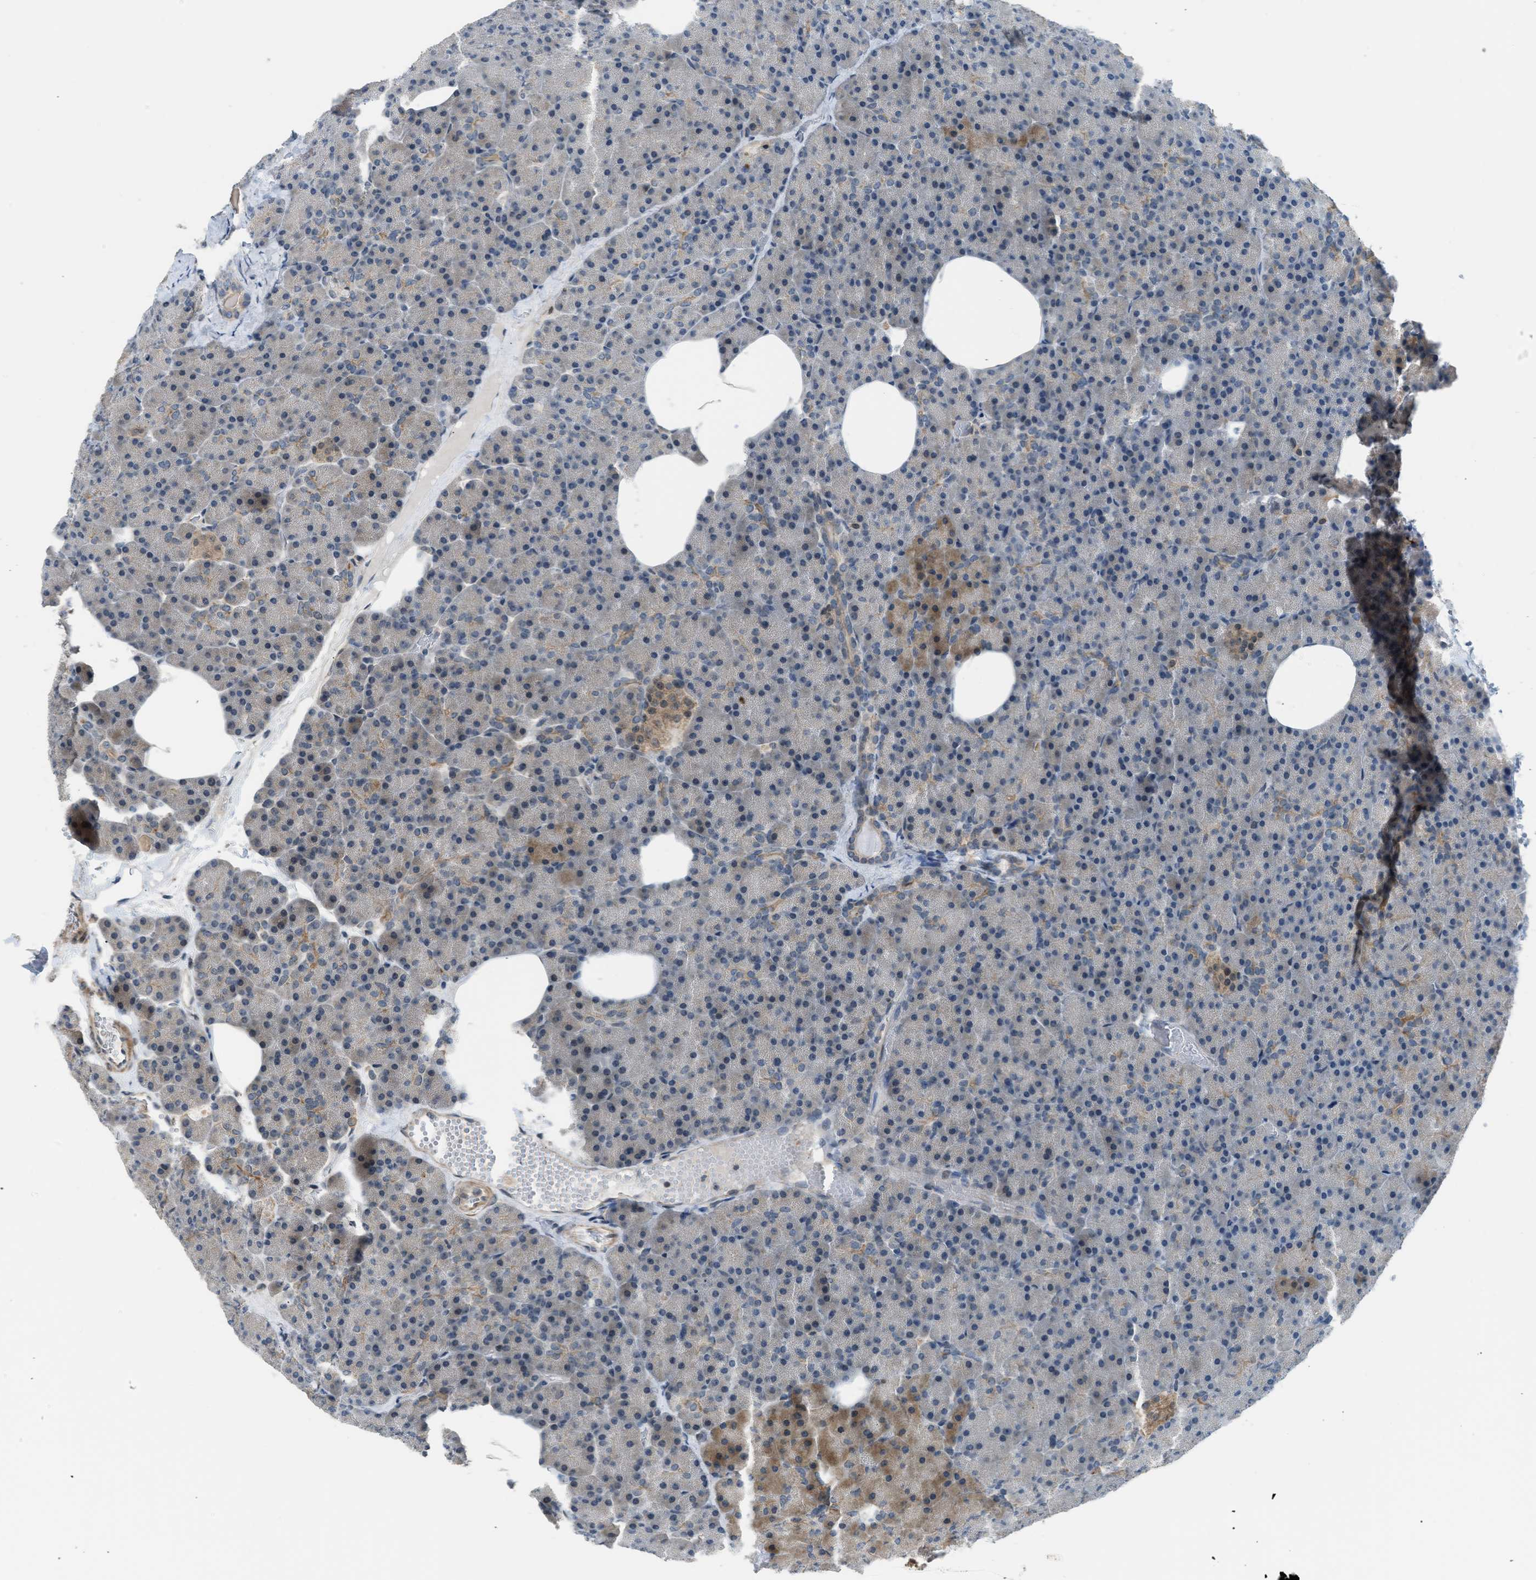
{"staining": {"intensity": "moderate", "quantity": "<25%", "location": "cytoplasmic/membranous"}, "tissue": "pancreas", "cell_type": "Exocrine glandular cells", "image_type": "normal", "snomed": [{"axis": "morphology", "description": "Normal tissue, NOS"}, {"axis": "morphology", "description": "Carcinoid, malignant, NOS"}, {"axis": "topography", "description": "Pancreas"}], "caption": "A histopathology image showing moderate cytoplasmic/membranous positivity in about <25% of exocrine glandular cells in benign pancreas, as visualized by brown immunohistochemical staining.", "gene": "TTBK2", "patient": {"sex": "female", "age": 35}}